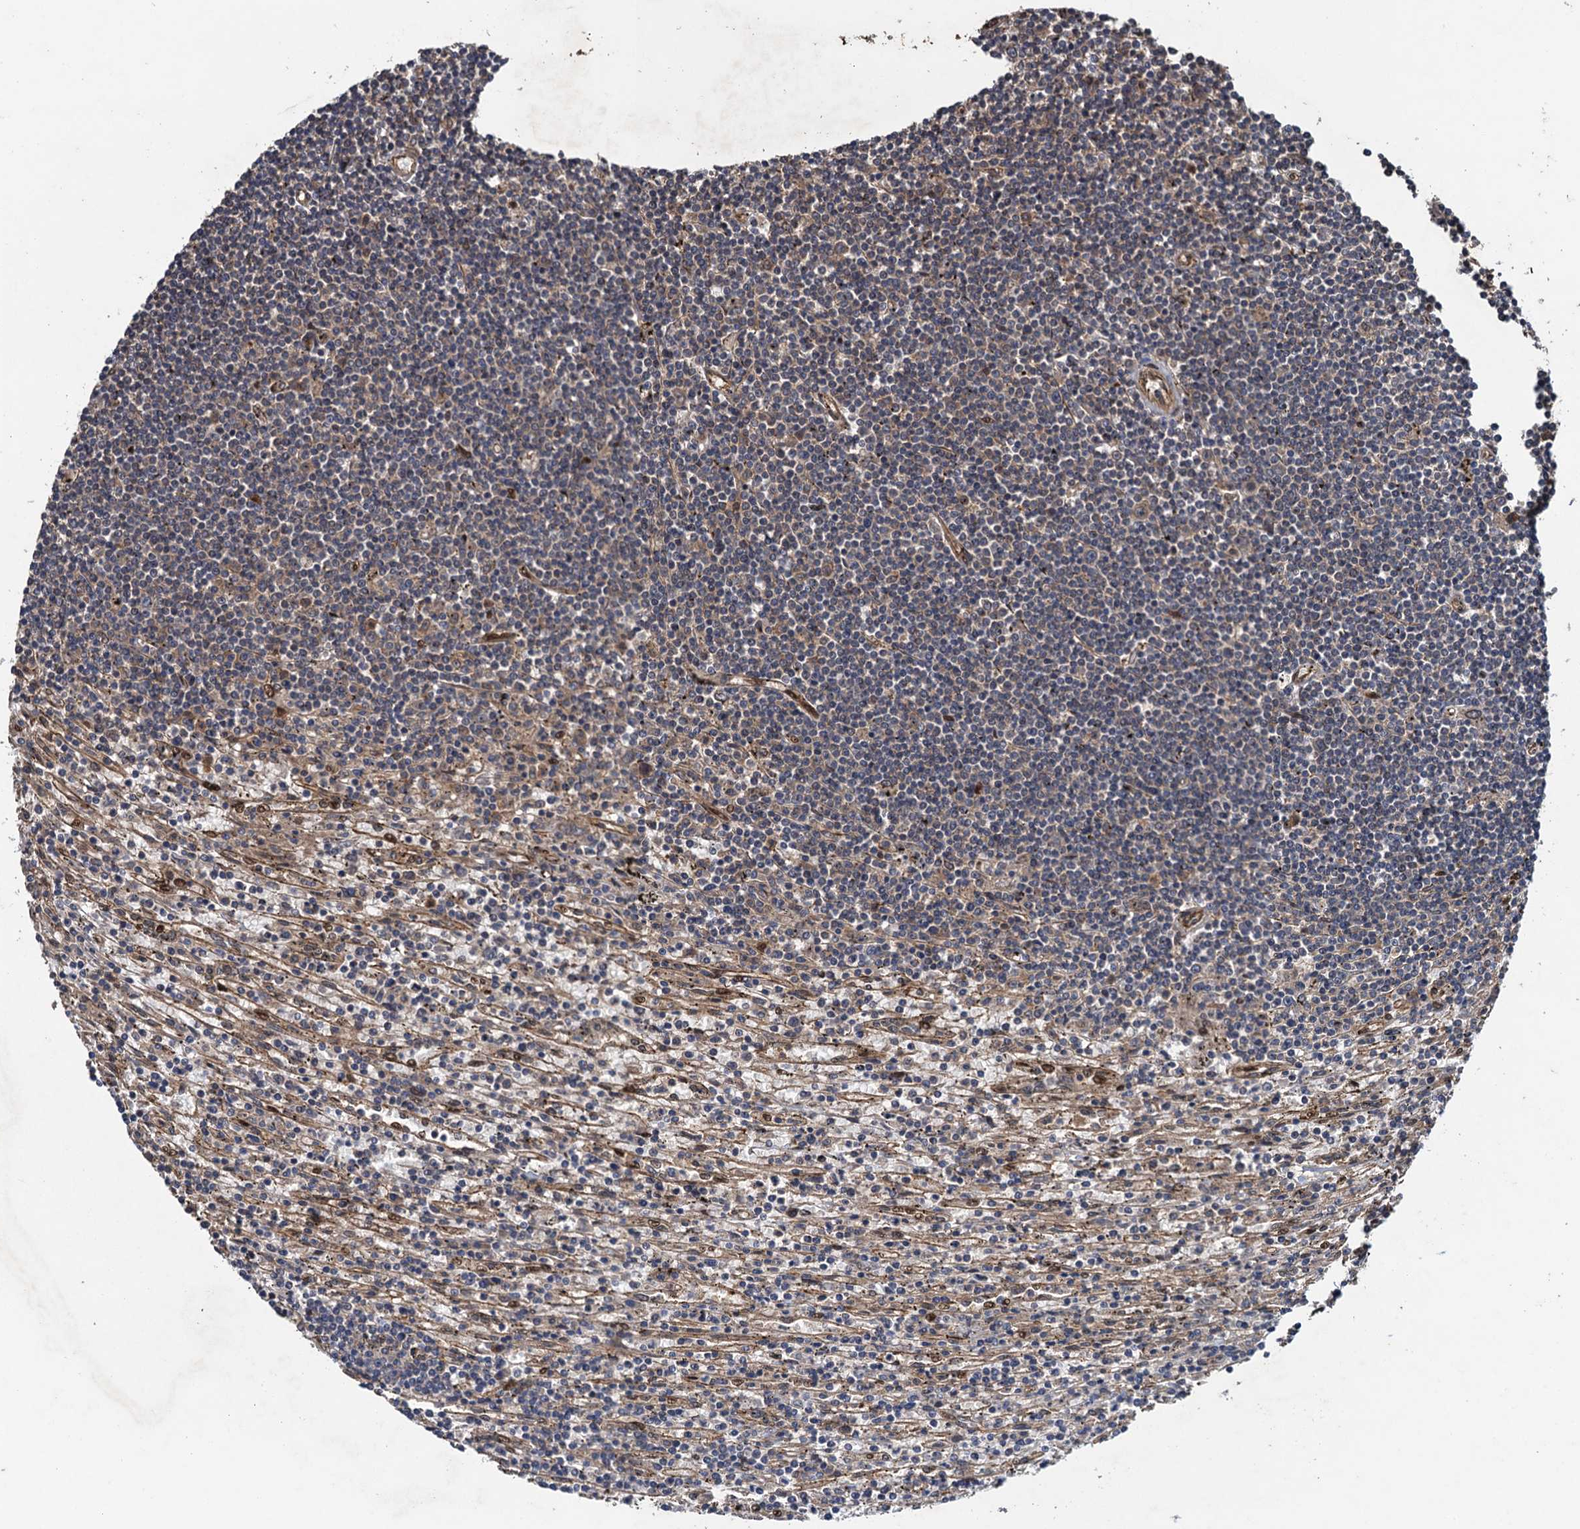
{"staining": {"intensity": "weak", "quantity": "<25%", "location": "cytoplasmic/membranous"}, "tissue": "lymphoma", "cell_type": "Tumor cells", "image_type": "cancer", "snomed": [{"axis": "morphology", "description": "Malignant lymphoma, non-Hodgkin's type, Low grade"}, {"axis": "topography", "description": "Spleen"}], "caption": "Image shows no significant protein positivity in tumor cells of lymphoma.", "gene": "RHOBTB1", "patient": {"sex": "male", "age": 76}}